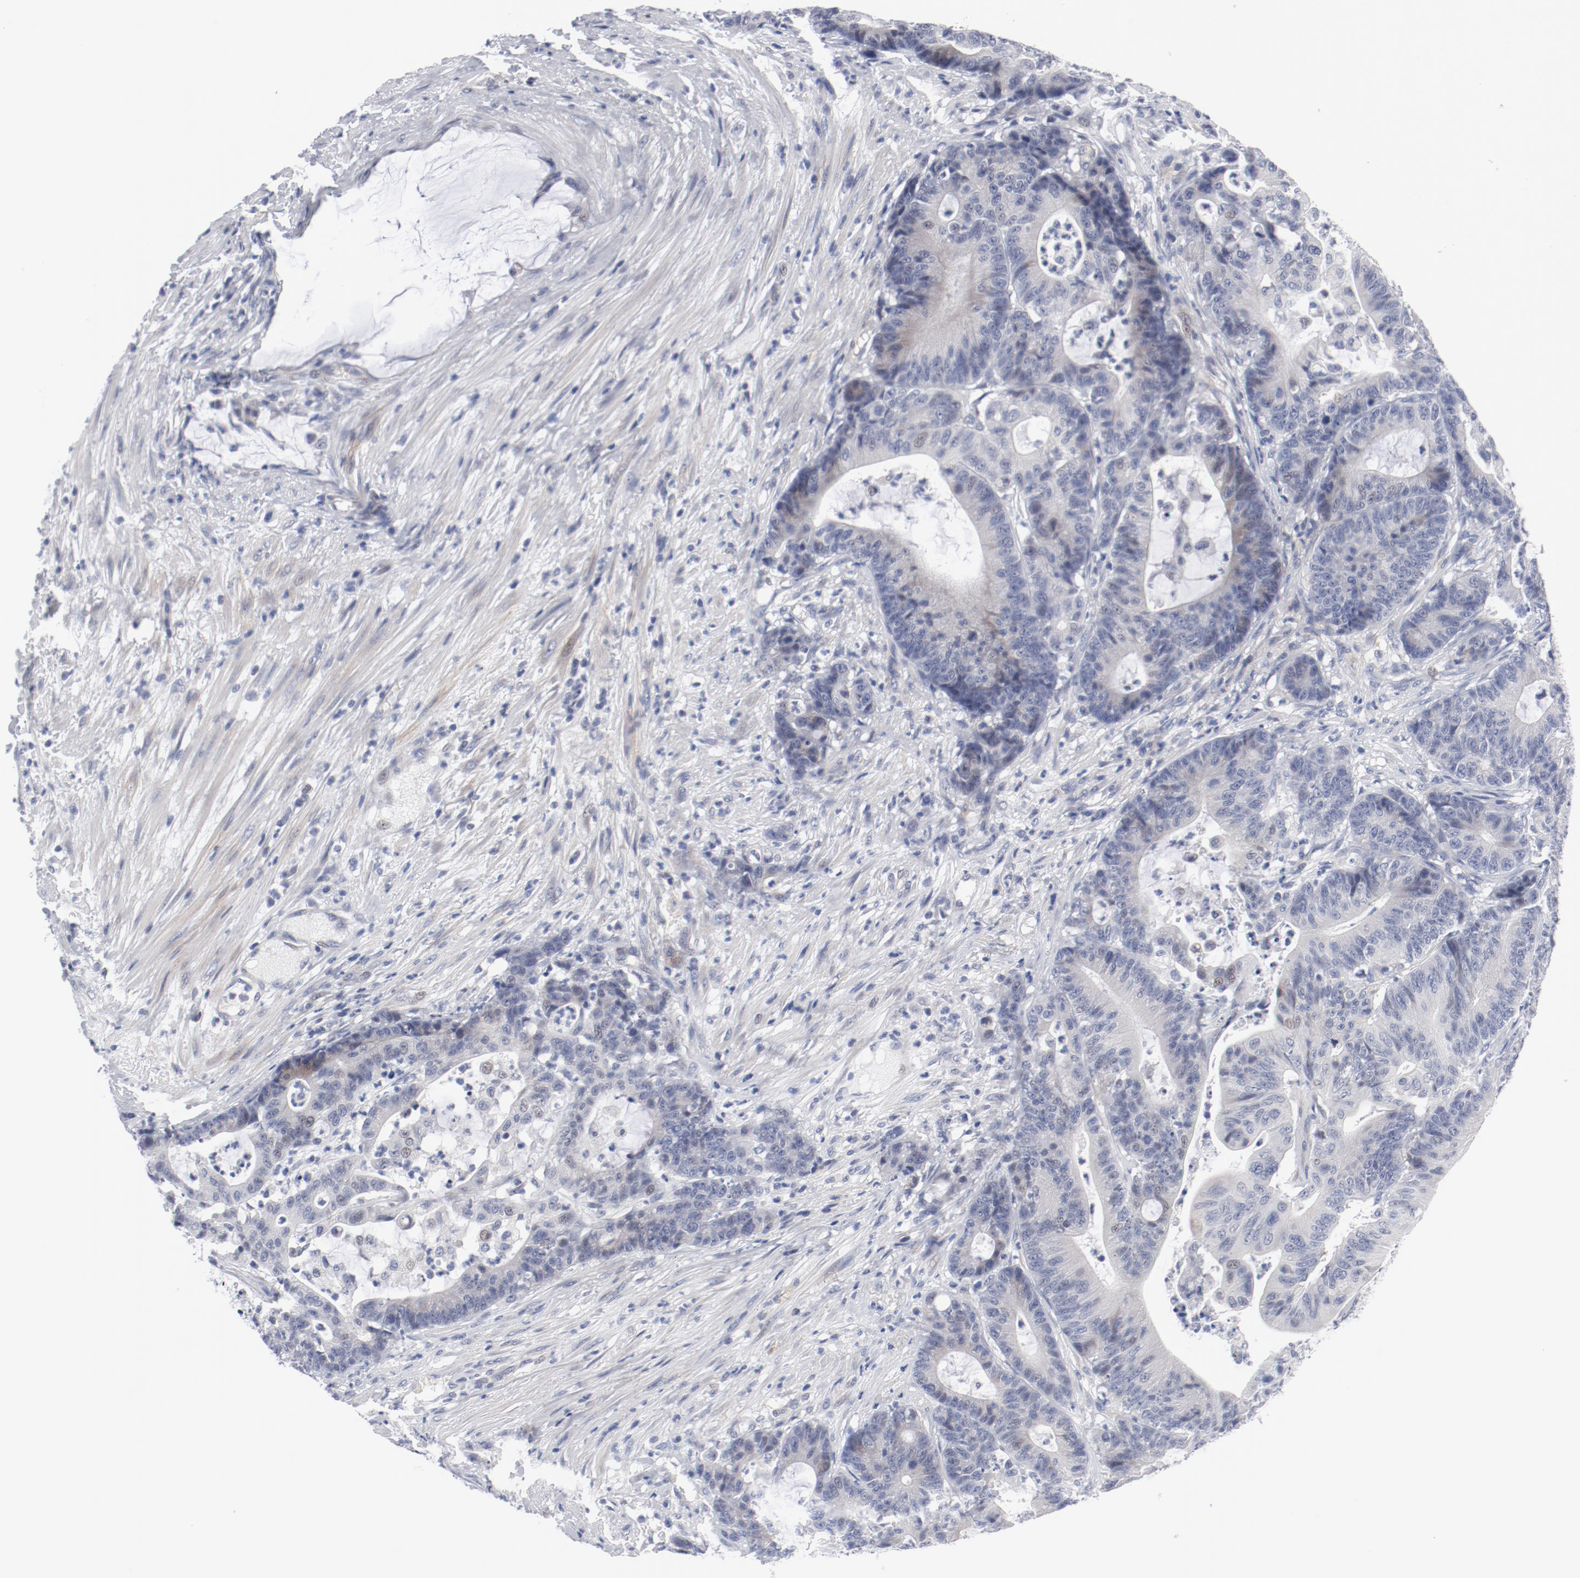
{"staining": {"intensity": "negative", "quantity": "none", "location": "none"}, "tissue": "colorectal cancer", "cell_type": "Tumor cells", "image_type": "cancer", "snomed": [{"axis": "morphology", "description": "Adenocarcinoma, NOS"}, {"axis": "topography", "description": "Colon"}], "caption": "Tumor cells show no significant staining in colorectal cancer. (Immunohistochemistry, brightfield microscopy, high magnification).", "gene": "KCNK13", "patient": {"sex": "female", "age": 84}}